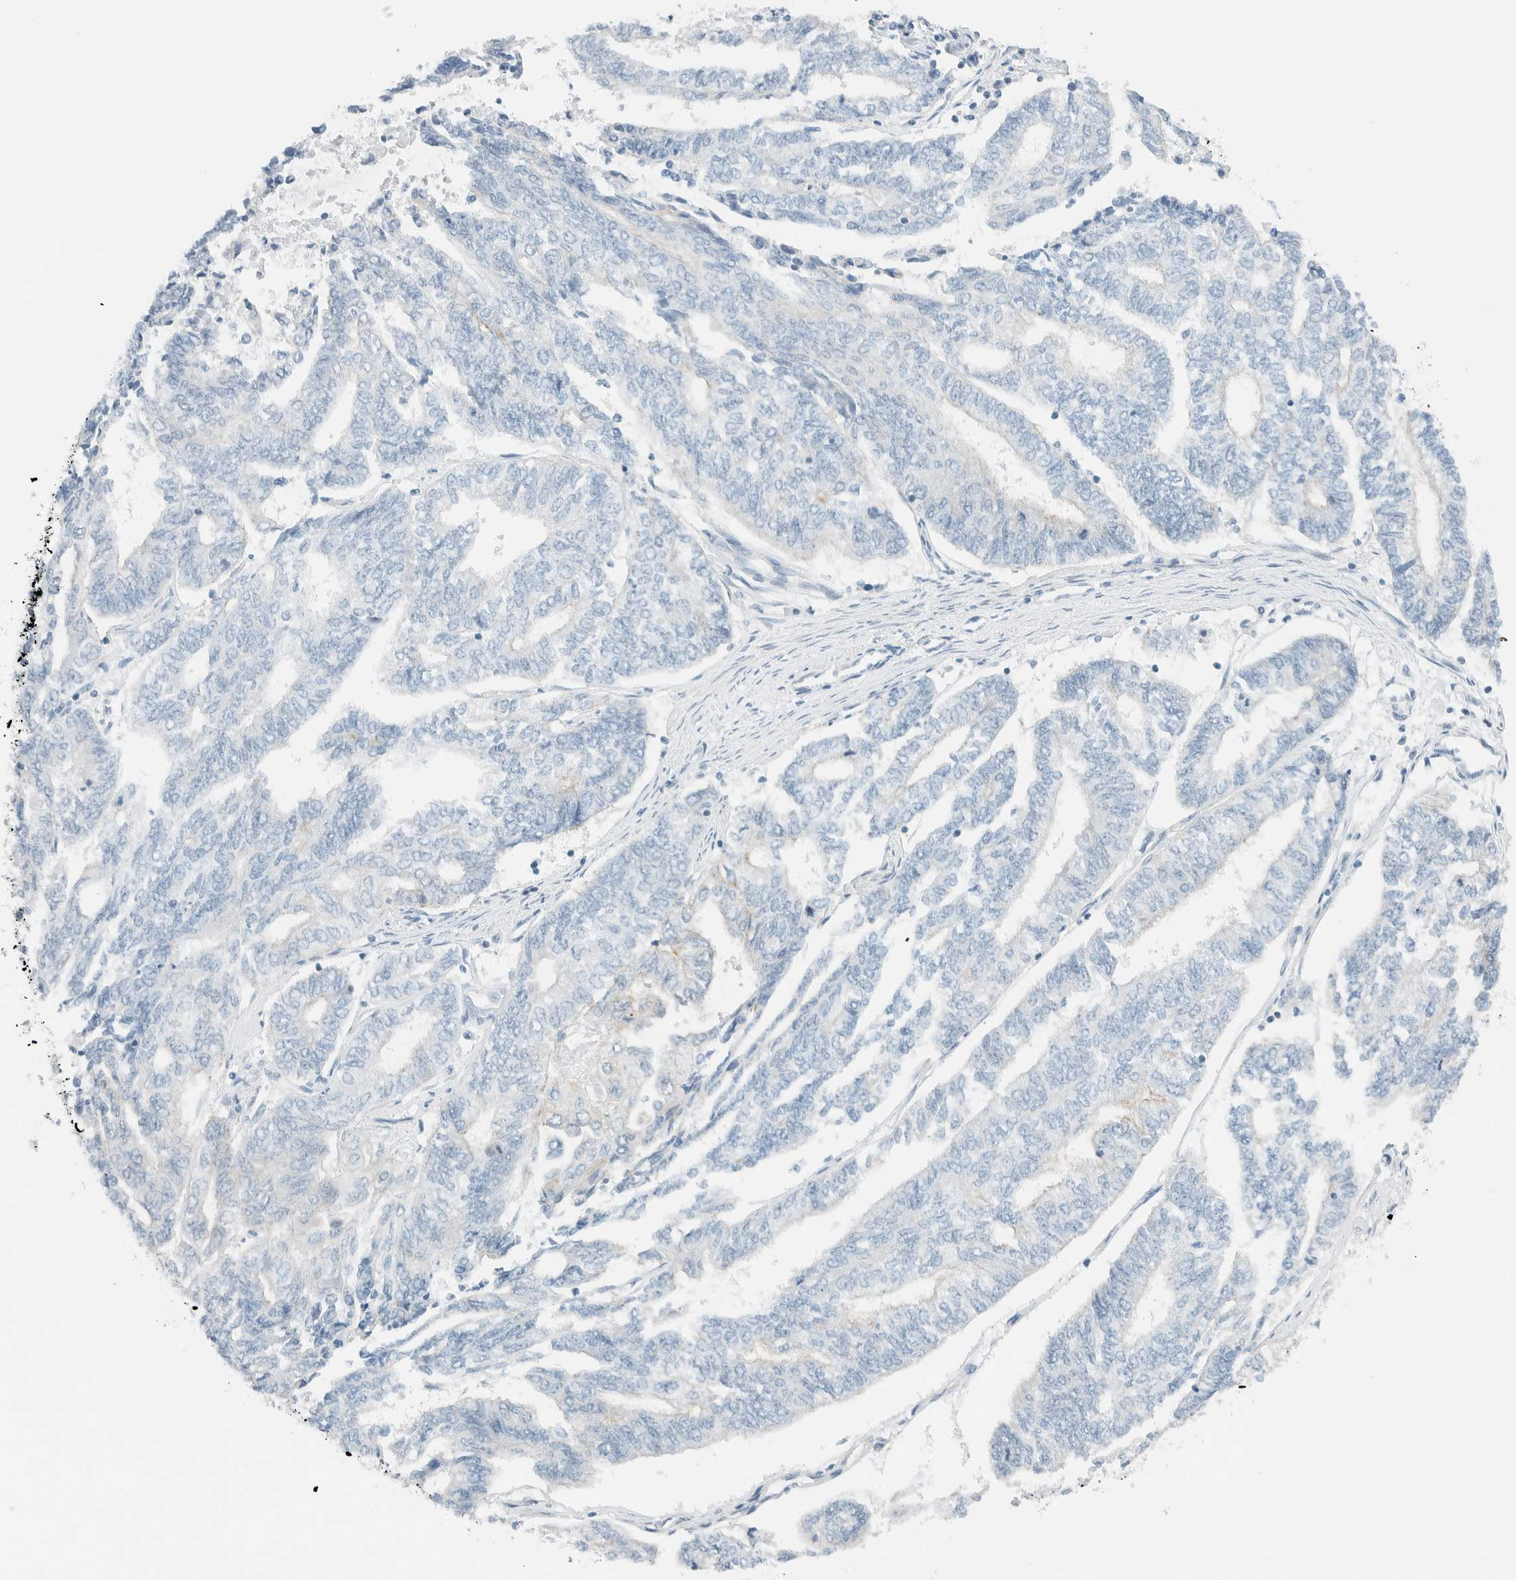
{"staining": {"intensity": "negative", "quantity": "none", "location": "none"}, "tissue": "endometrial cancer", "cell_type": "Tumor cells", "image_type": "cancer", "snomed": [{"axis": "morphology", "description": "Adenocarcinoma, NOS"}, {"axis": "topography", "description": "Uterus"}, {"axis": "topography", "description": "Endometrium"}], "caption": "Photomicrograph shows no protein staining in tumor cells of endometrial cancer tissue. The staining is performed using DAB brown chromogen with nuclei counter-stained in using hematoxylin.", "gene": "NDE1", "patient": {"sex": "female", "age": 70}}